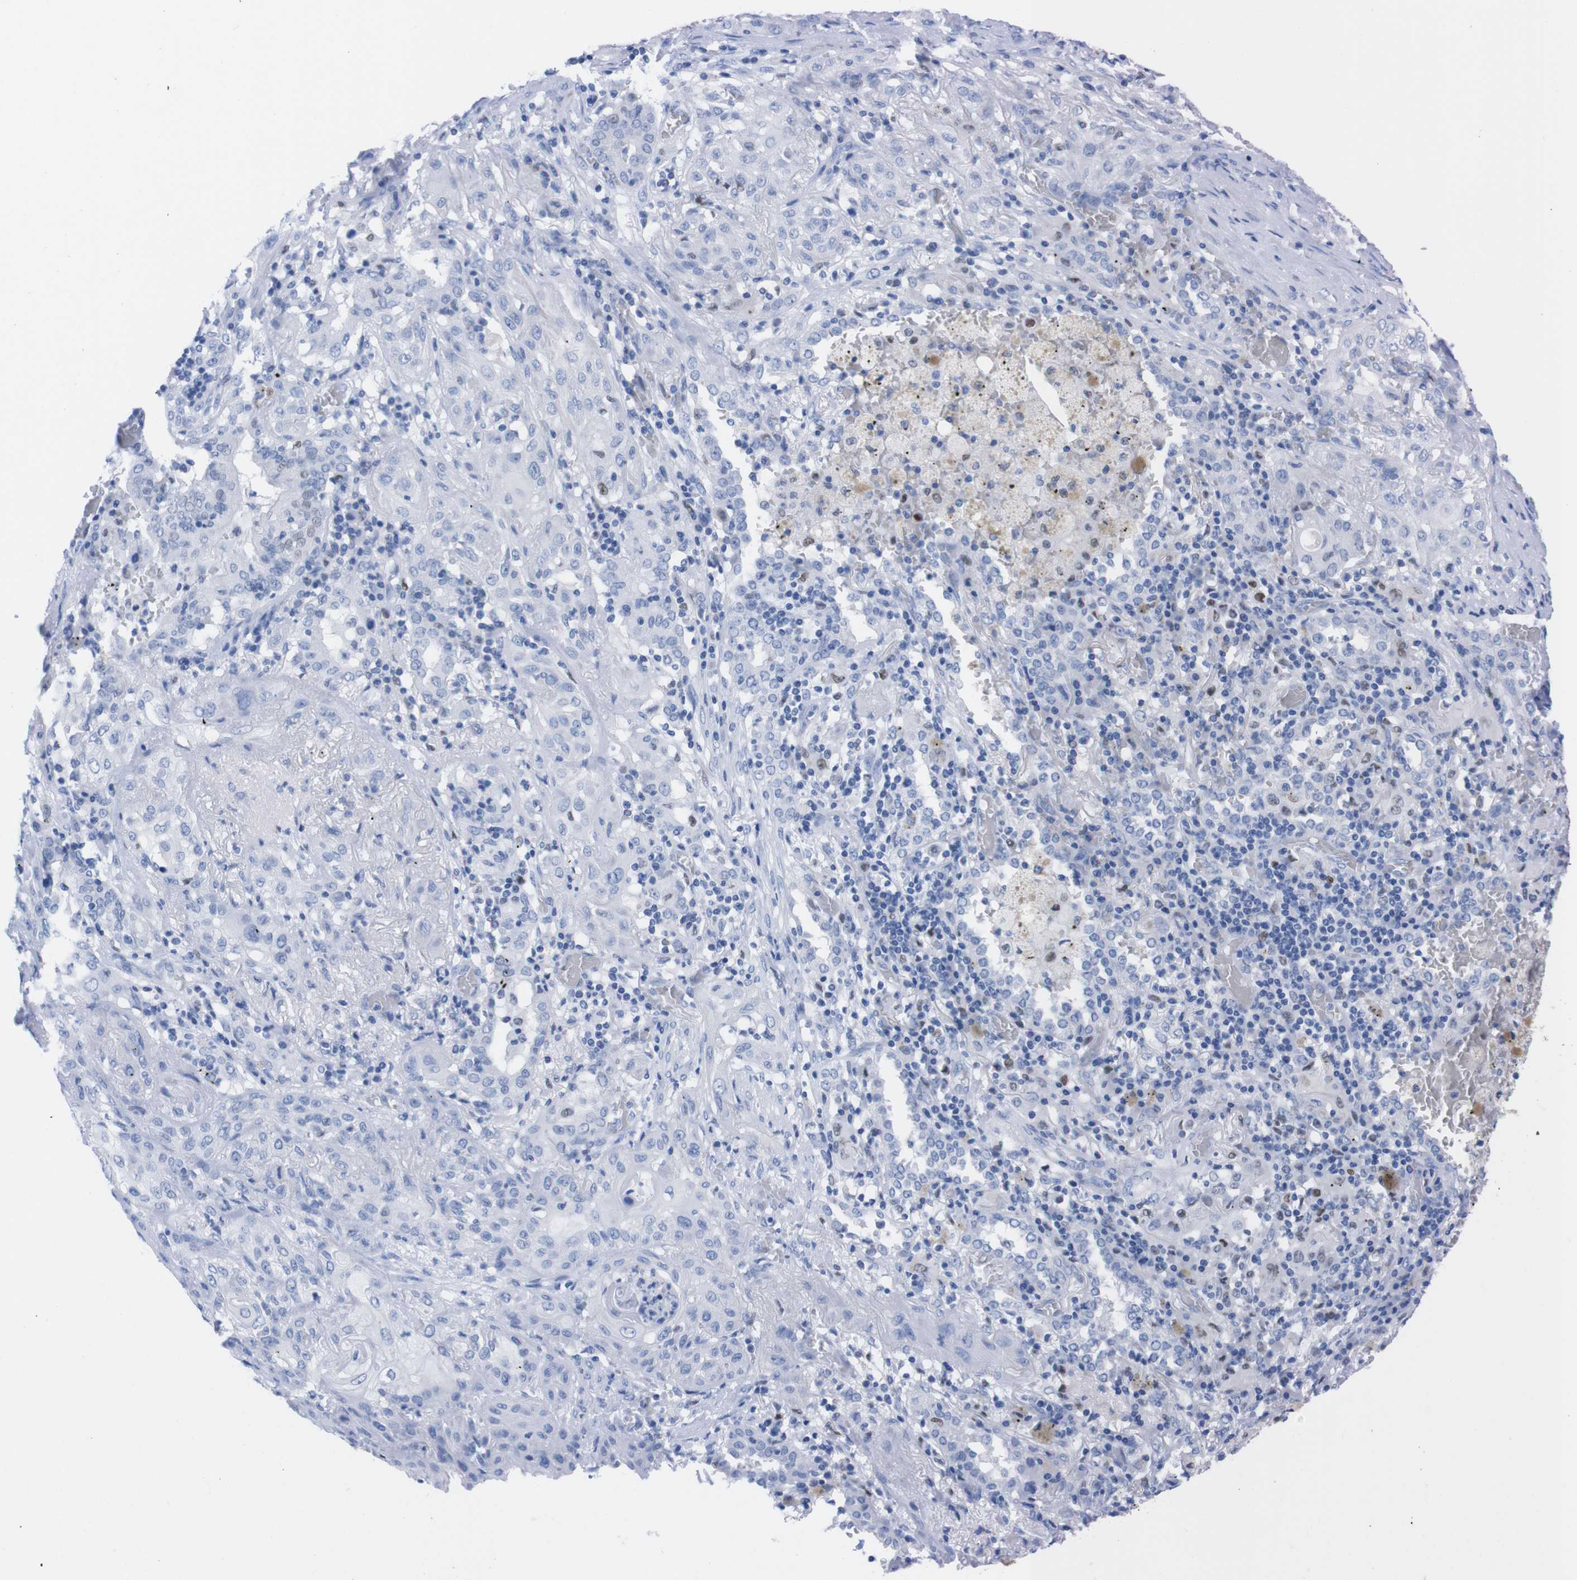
{"staining": {"intensity": "negative", "quantity": "none", "location": "none"}, "tissue": "lung cancer", "cell_type": "Tumor cells", "image_type": "cancer", "snomed": [{"axis": "morphology", "description": "Squamous cell carcinoma, NOS"}, {"axis": "topography", "description": "Lung"}], "caption": "DAB immunohistochemical staining of human lung cancer shows no significant positivity in tumor cells.", "gene": "P2RY12", "patient": {"sex": "female", "age": 47}}